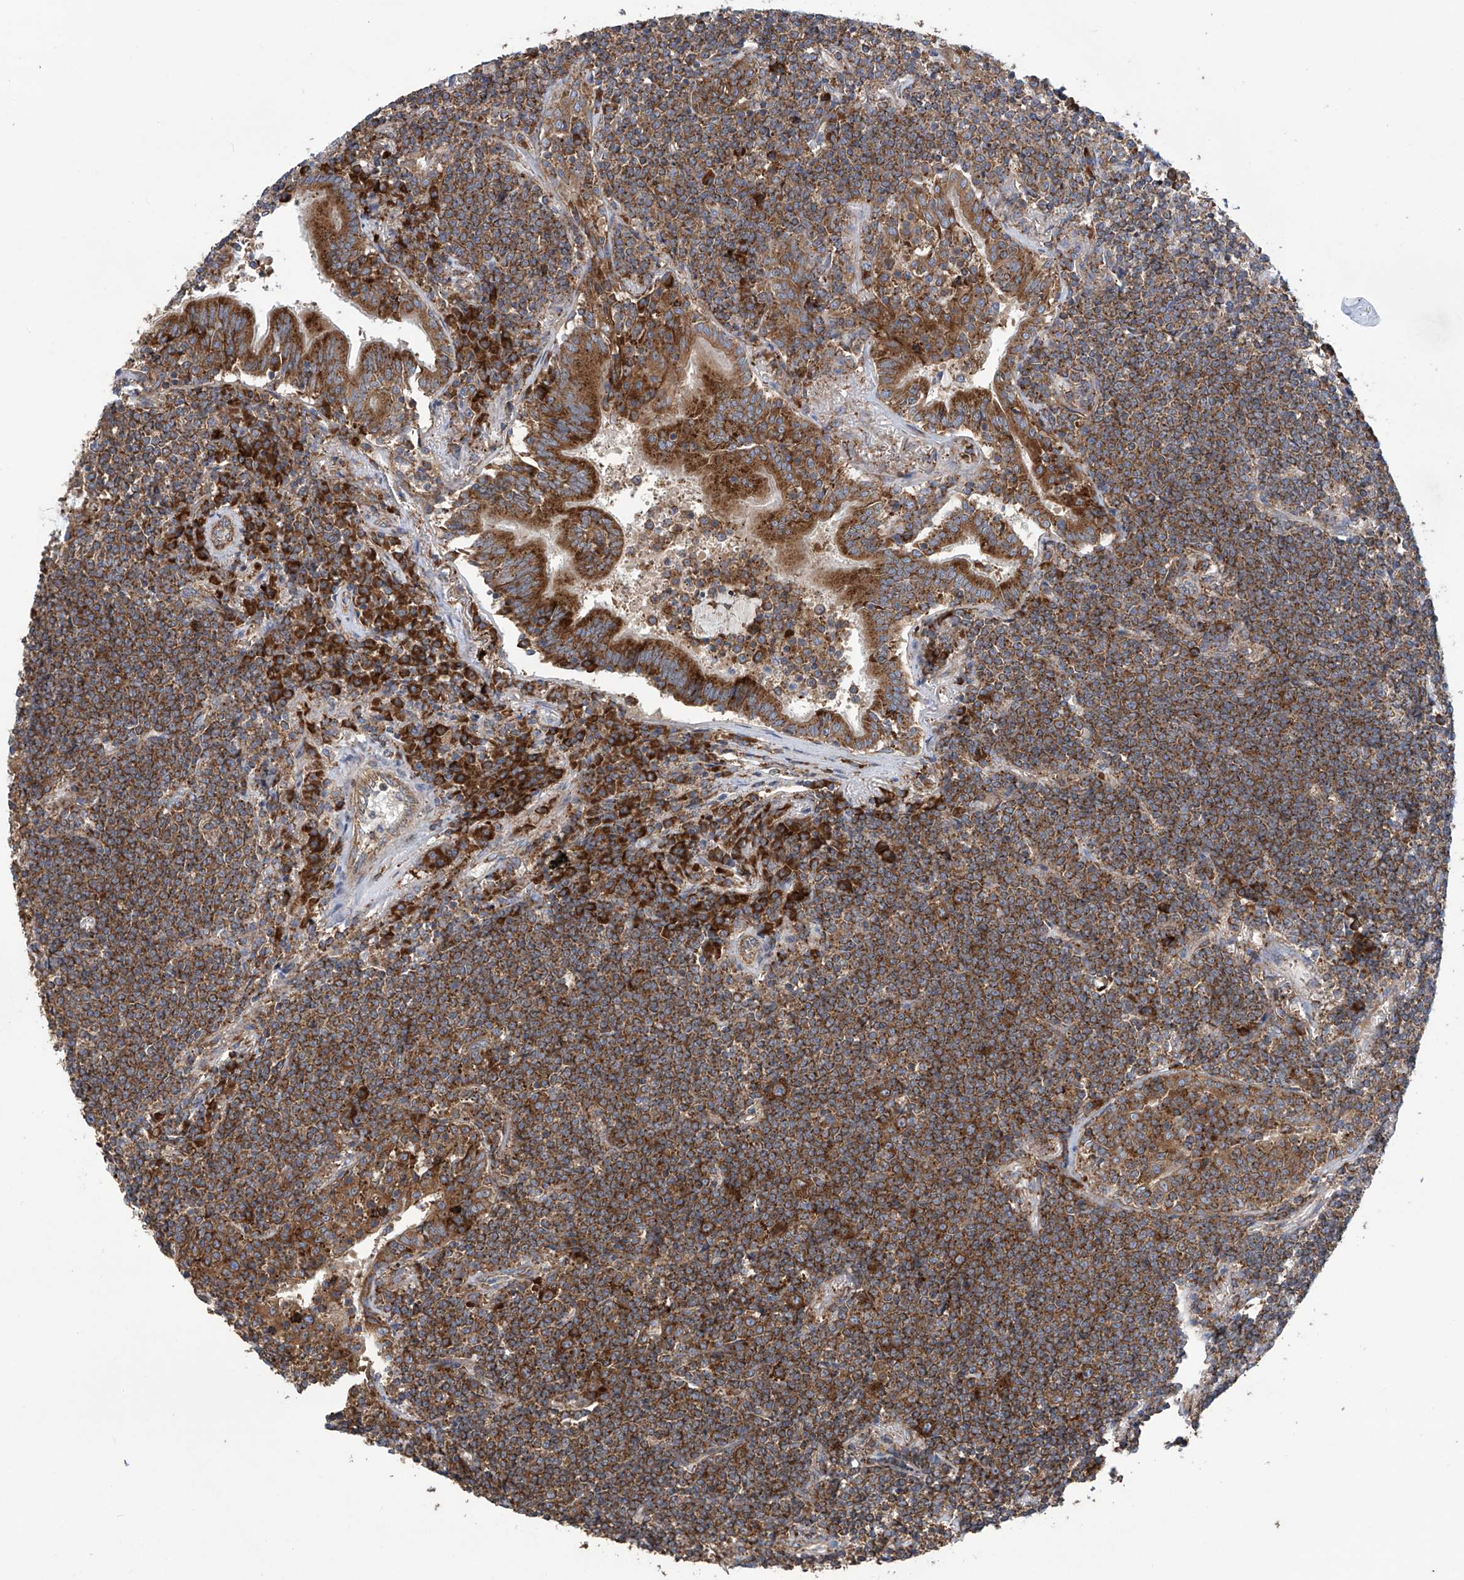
{"staining": {"intensity": "strong", "quantity": ">75%", "location": "cytoplasmic/membranous"}, "tissue": "lymphoma", "cell_type": "Tumor cells", "image_type": "cancer", "snomed": [{"axis": "morphology", "description": "Malignant lymphoma, non-Hodgkin's type, Low grade"}, {"axis": "topography", "description": "Lung"}], "caption": "A high-resolution photomicrograph shows immunohistochemistry staining of lymphoma, which exhibits strong cytoplasmic/membranous positivity in about >75% of tumor cells.", "gene": "SENP2", "patient": {"sex": "female", "age": 71}}